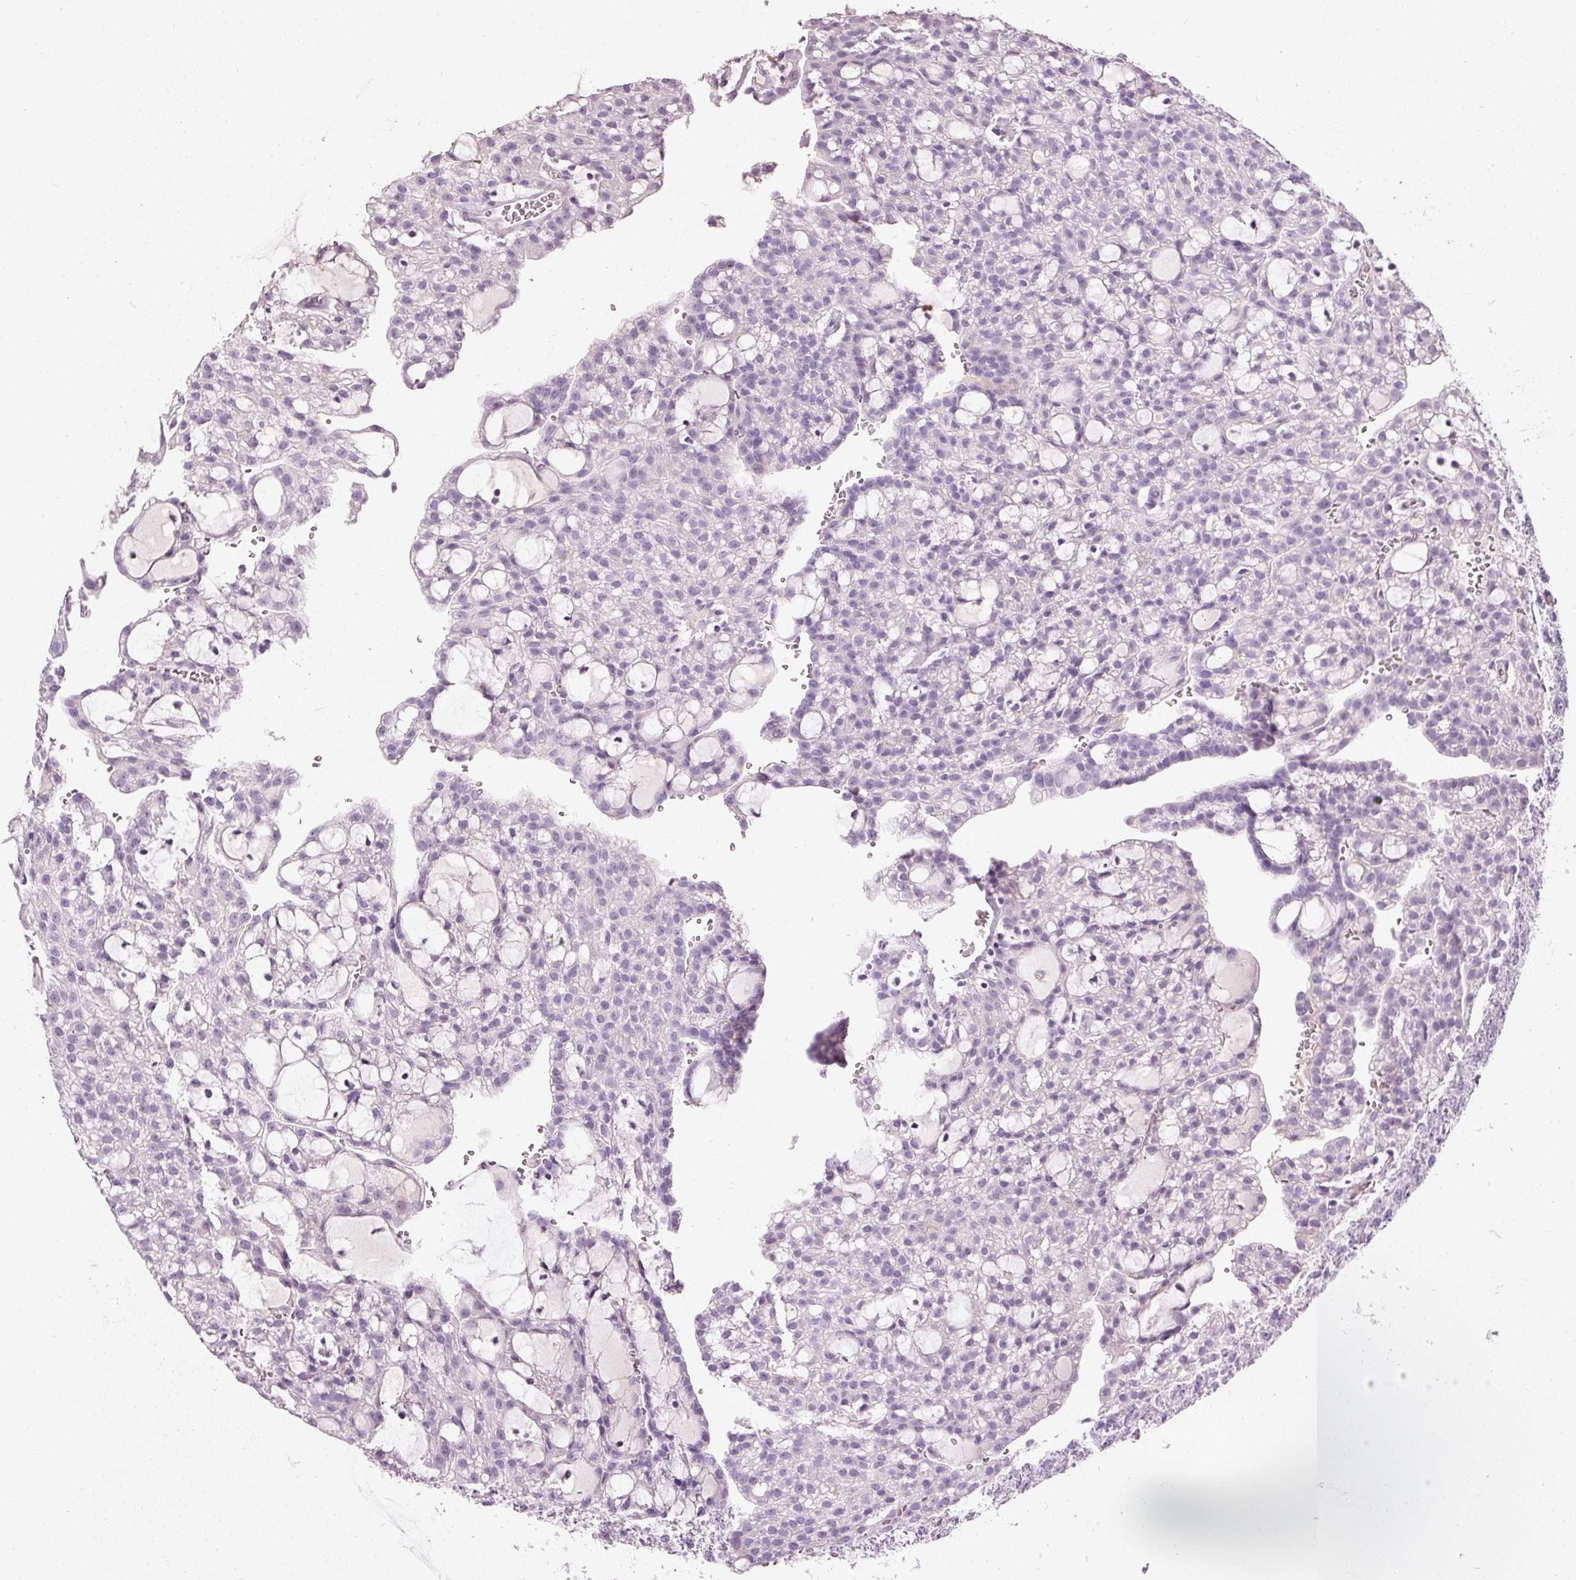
{"staining": {"intensity": "negative", "quantity": "none", "location": "none"}, "tissue": "renal cancer", "cell_type": "Tumor cells", "image_type": "cancer", "snomed": [{"axis": "morphology", "description": "Adenocarcinoma, NOS"}, {"axis": "topography", "description": "Kidney"}], "caption": "Immunohistochemistry of renal cancer (adenocarcinoma) displays no expression in tumor cells. The staining is performed using DAB brown chromogen with nuclei counter-stained in using hematoxylin.", "gene": "MUC5AC", "patient": {"sex": "male", "age": 63}}